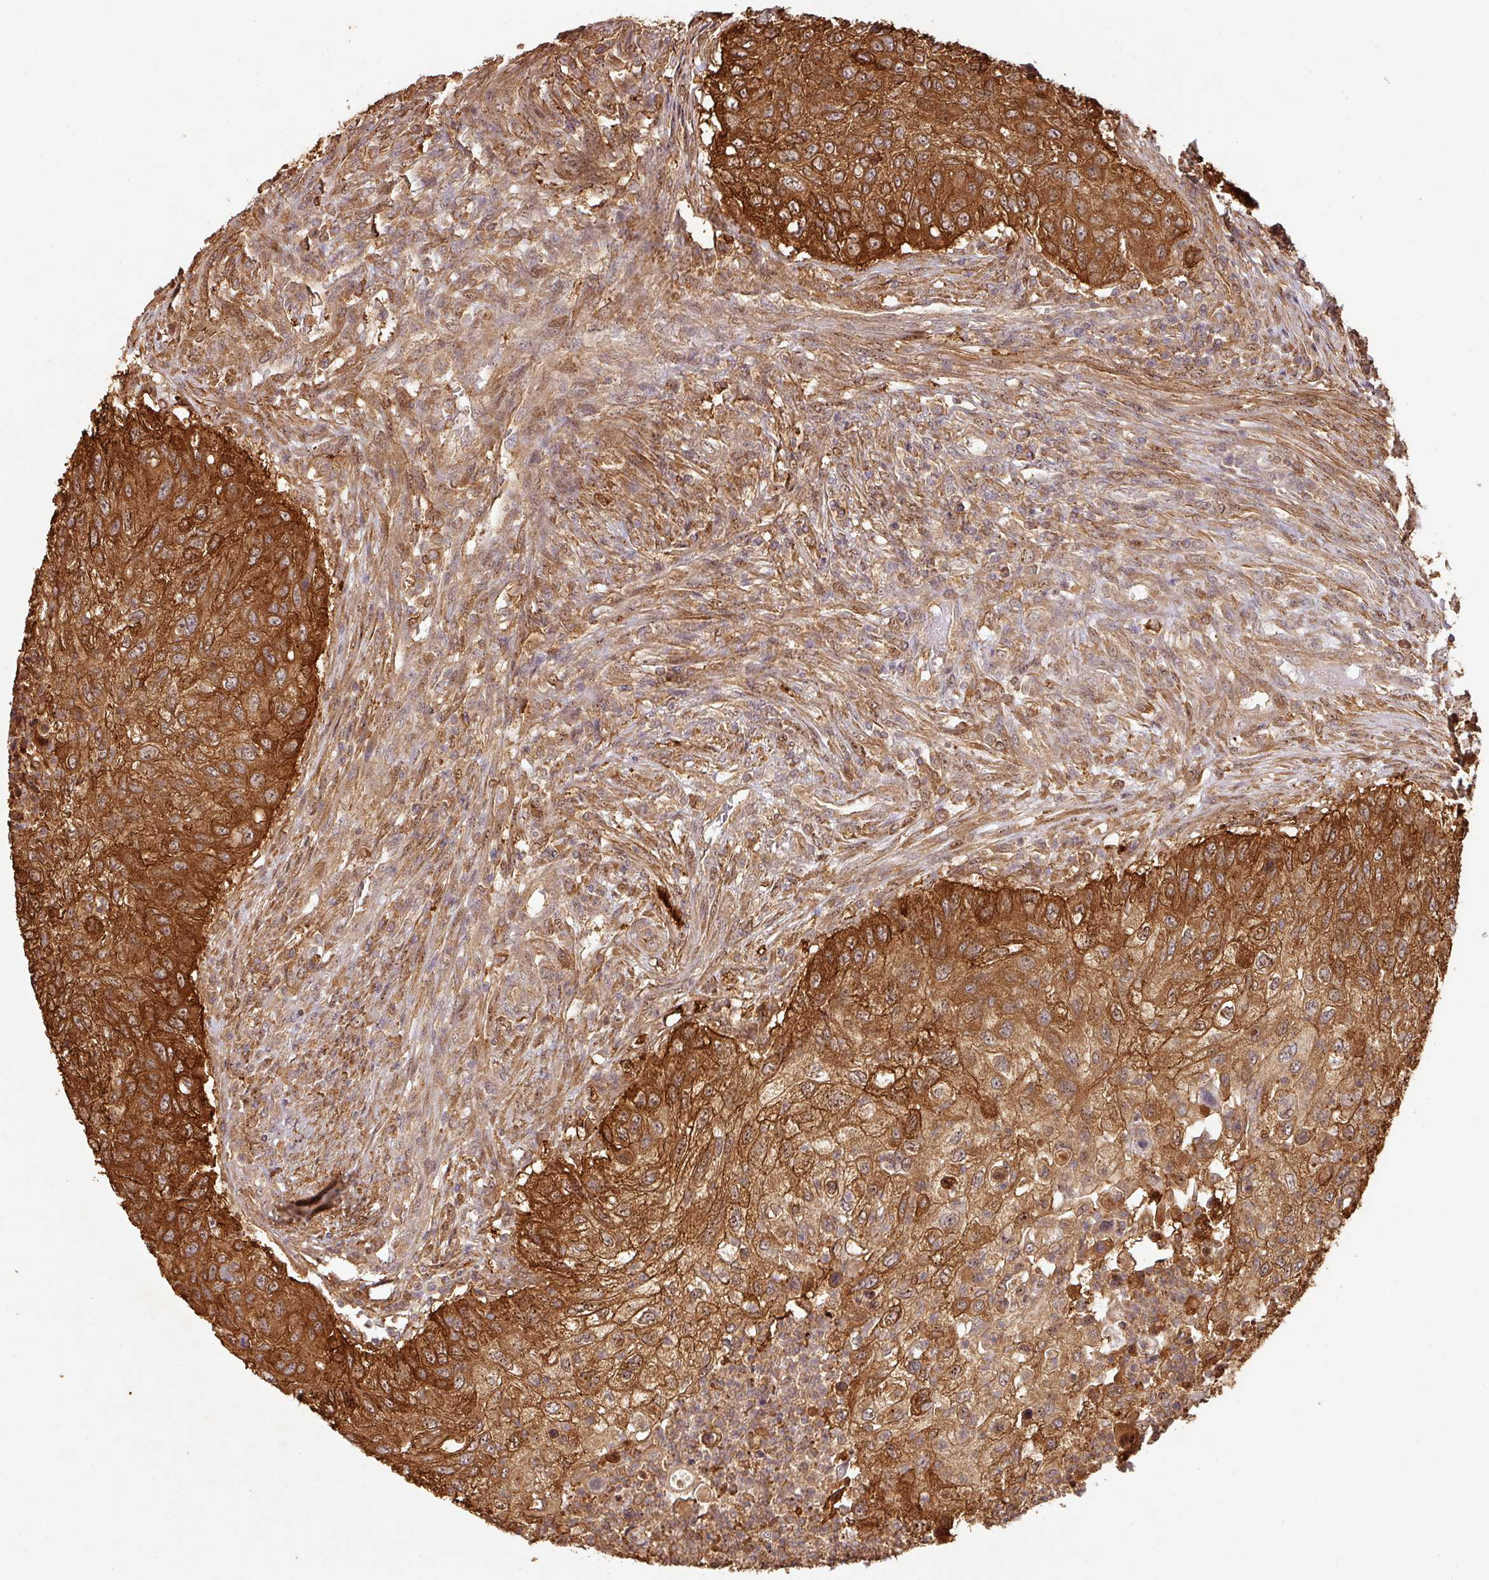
{"staining": {"intensity": "strong", "quantity": ">75%", "location": "cytoplasmic/membranous"}, "tissue": "urothelial cancer", "cell_type": "Tumor cells", "image_type": "cancer", "snomed": [{"axis": "morphology", "description": "Urothelial carcinoma, High grade"}, {"axis": "topography", "description": "Urinary bladder"}], "caption": "DAB immunohistochemical staining of urothelial cancer exhibits strong cytoplasmic/membranous protein expression in about >75% of tumor cells. Nuclei are stained in blue.", "gene": "ZNF322", "patient": {"sex": "female", "age": 60}}